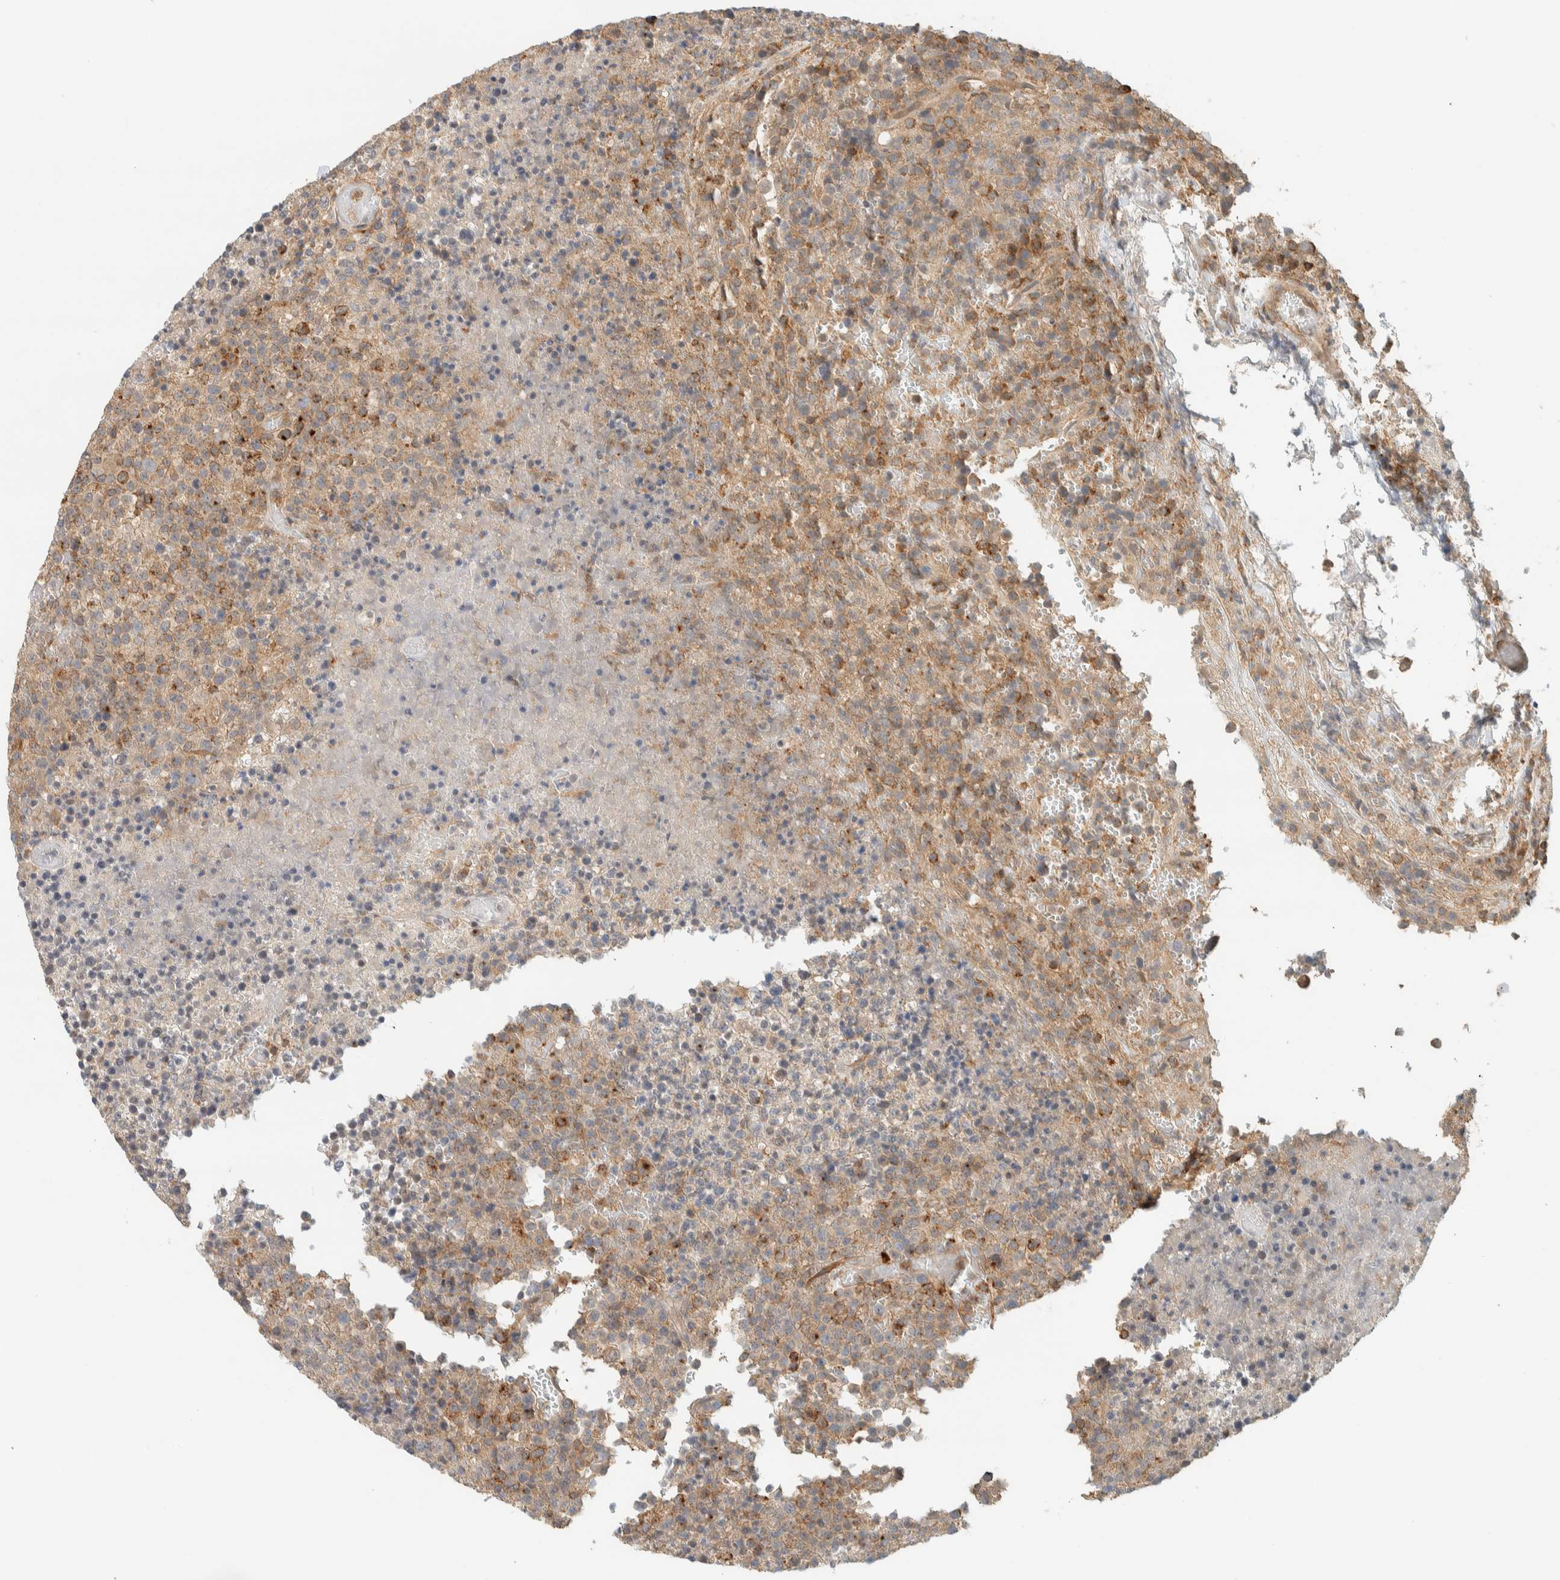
{"staining": {"intensity": "weak", "quantity": "25%-75%", "location": "cytoplasmic/membranous"}, "tissue": "lymphoma", "cell_type": "Tumor cells", "image_type": "cancer", "snomed": [{"axis": "morphology", "description": "Malignant lymphoma, non-Hodgkin's type, High grade"}, {"axis": "topography", "description": "Lymph node"}], "caption": "Lymphoma stained with DAB (3,3'-diaminobenzidine) immunohistochemistry (IHC) exhibits low levels of weak cytoplasmic/membranous positivity in about 25%-75% of tumor cells. Immunohistochemistry (ihc) stains the protein in brown and the nuclei are stained blue.", "gene": "RAB11FIP1", "patient": {"sex": "male", "age": 13}}